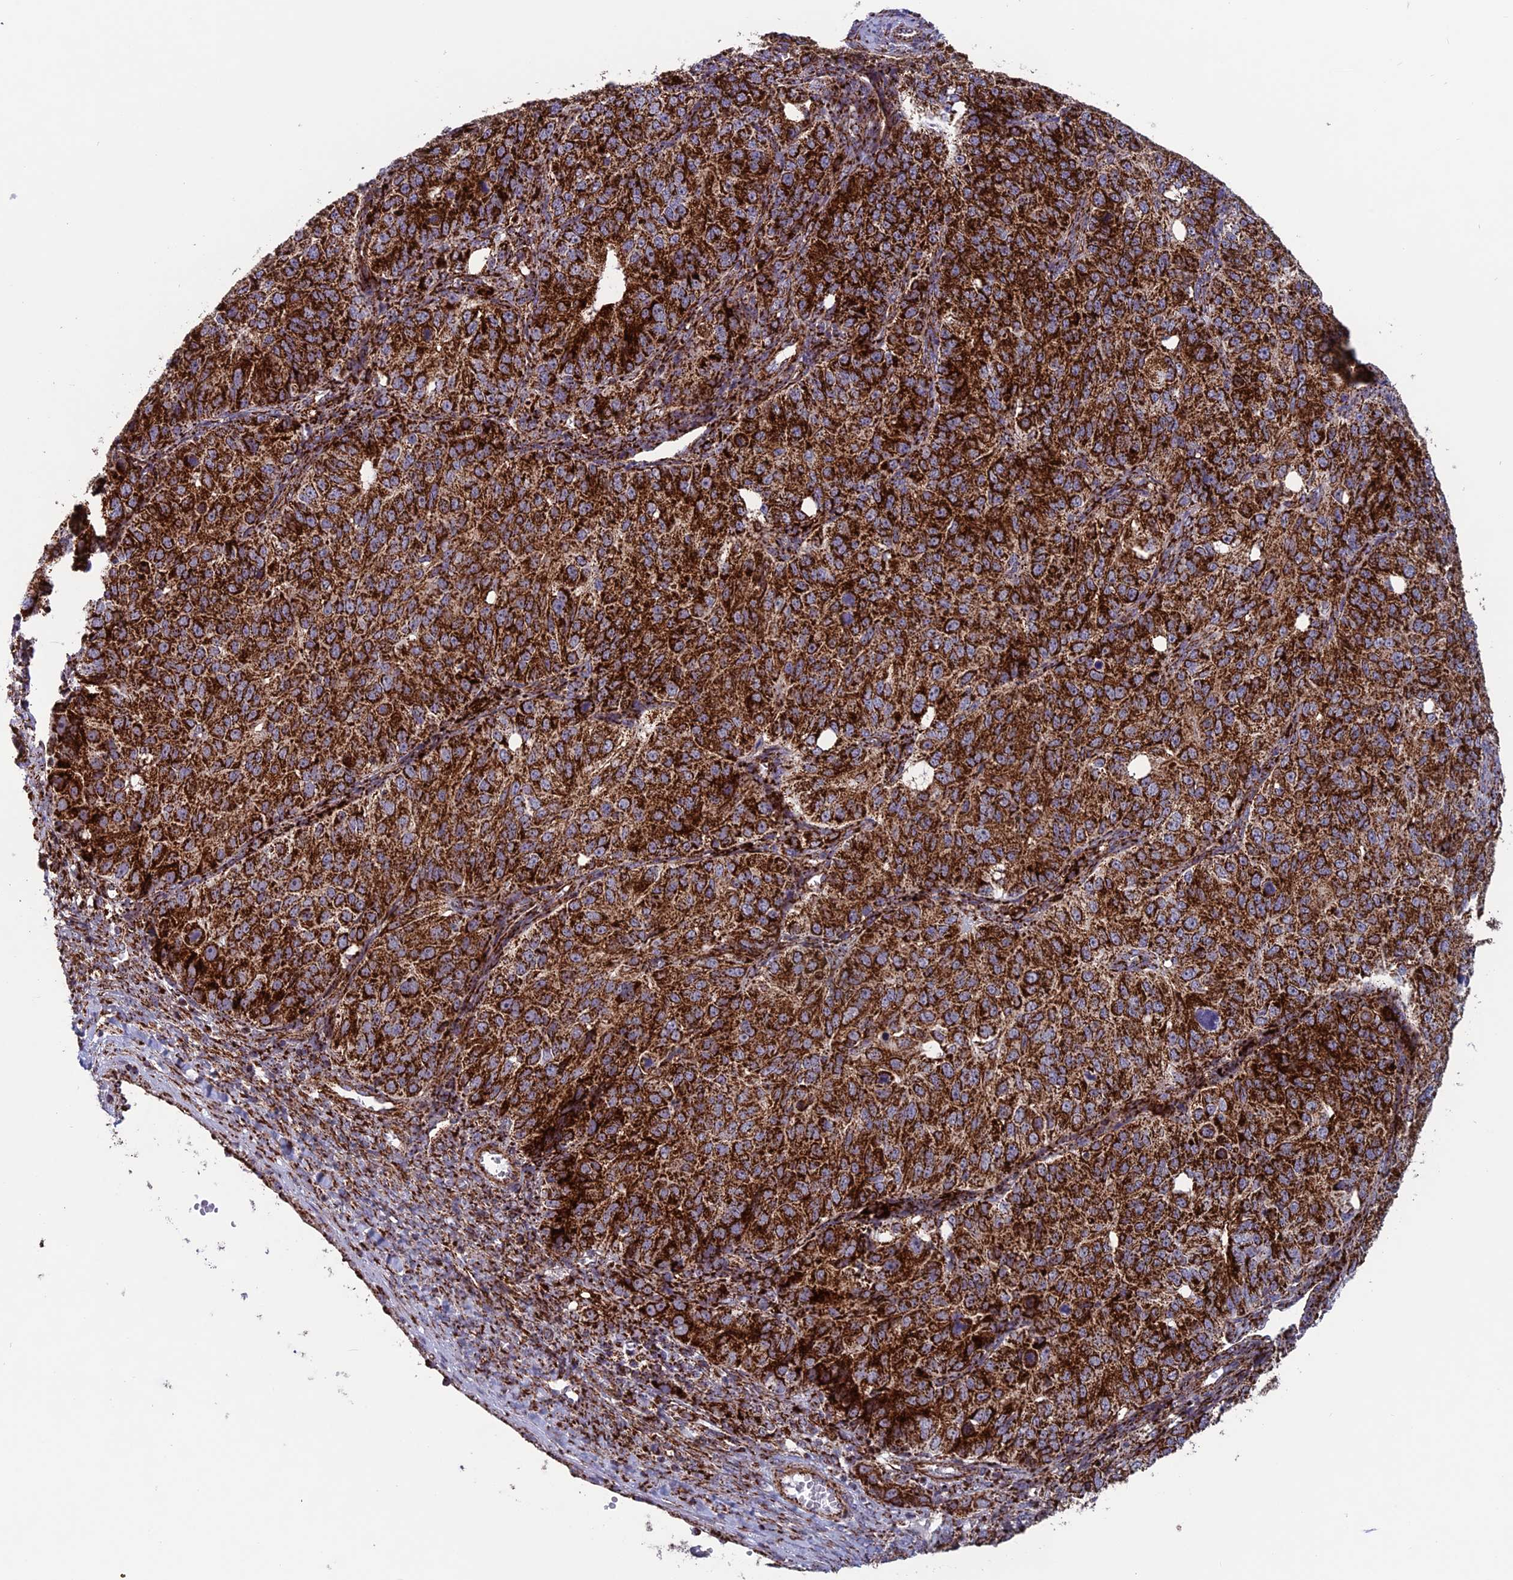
{"staining": {"intensity": "negative", "quantity": "none", "location": "none"}, "tissue": "ovarian cancer", "cell_type": "Tumor cells", "image_type": "cancer", "snomed": [{"axis": "morphology", "description": "Carcinoma, endometroid"}, {"axis": "topography", "description": "Ovary"}], "caption": "The image reveals no staining of tumor cells in ovarian cancer. (DAB (3,3'-diaminobenzidine) immunohistochemistry (IHC), high magnification).", "gene": "MRPS18B", "patient": {"sex": "female", "age": 51}}